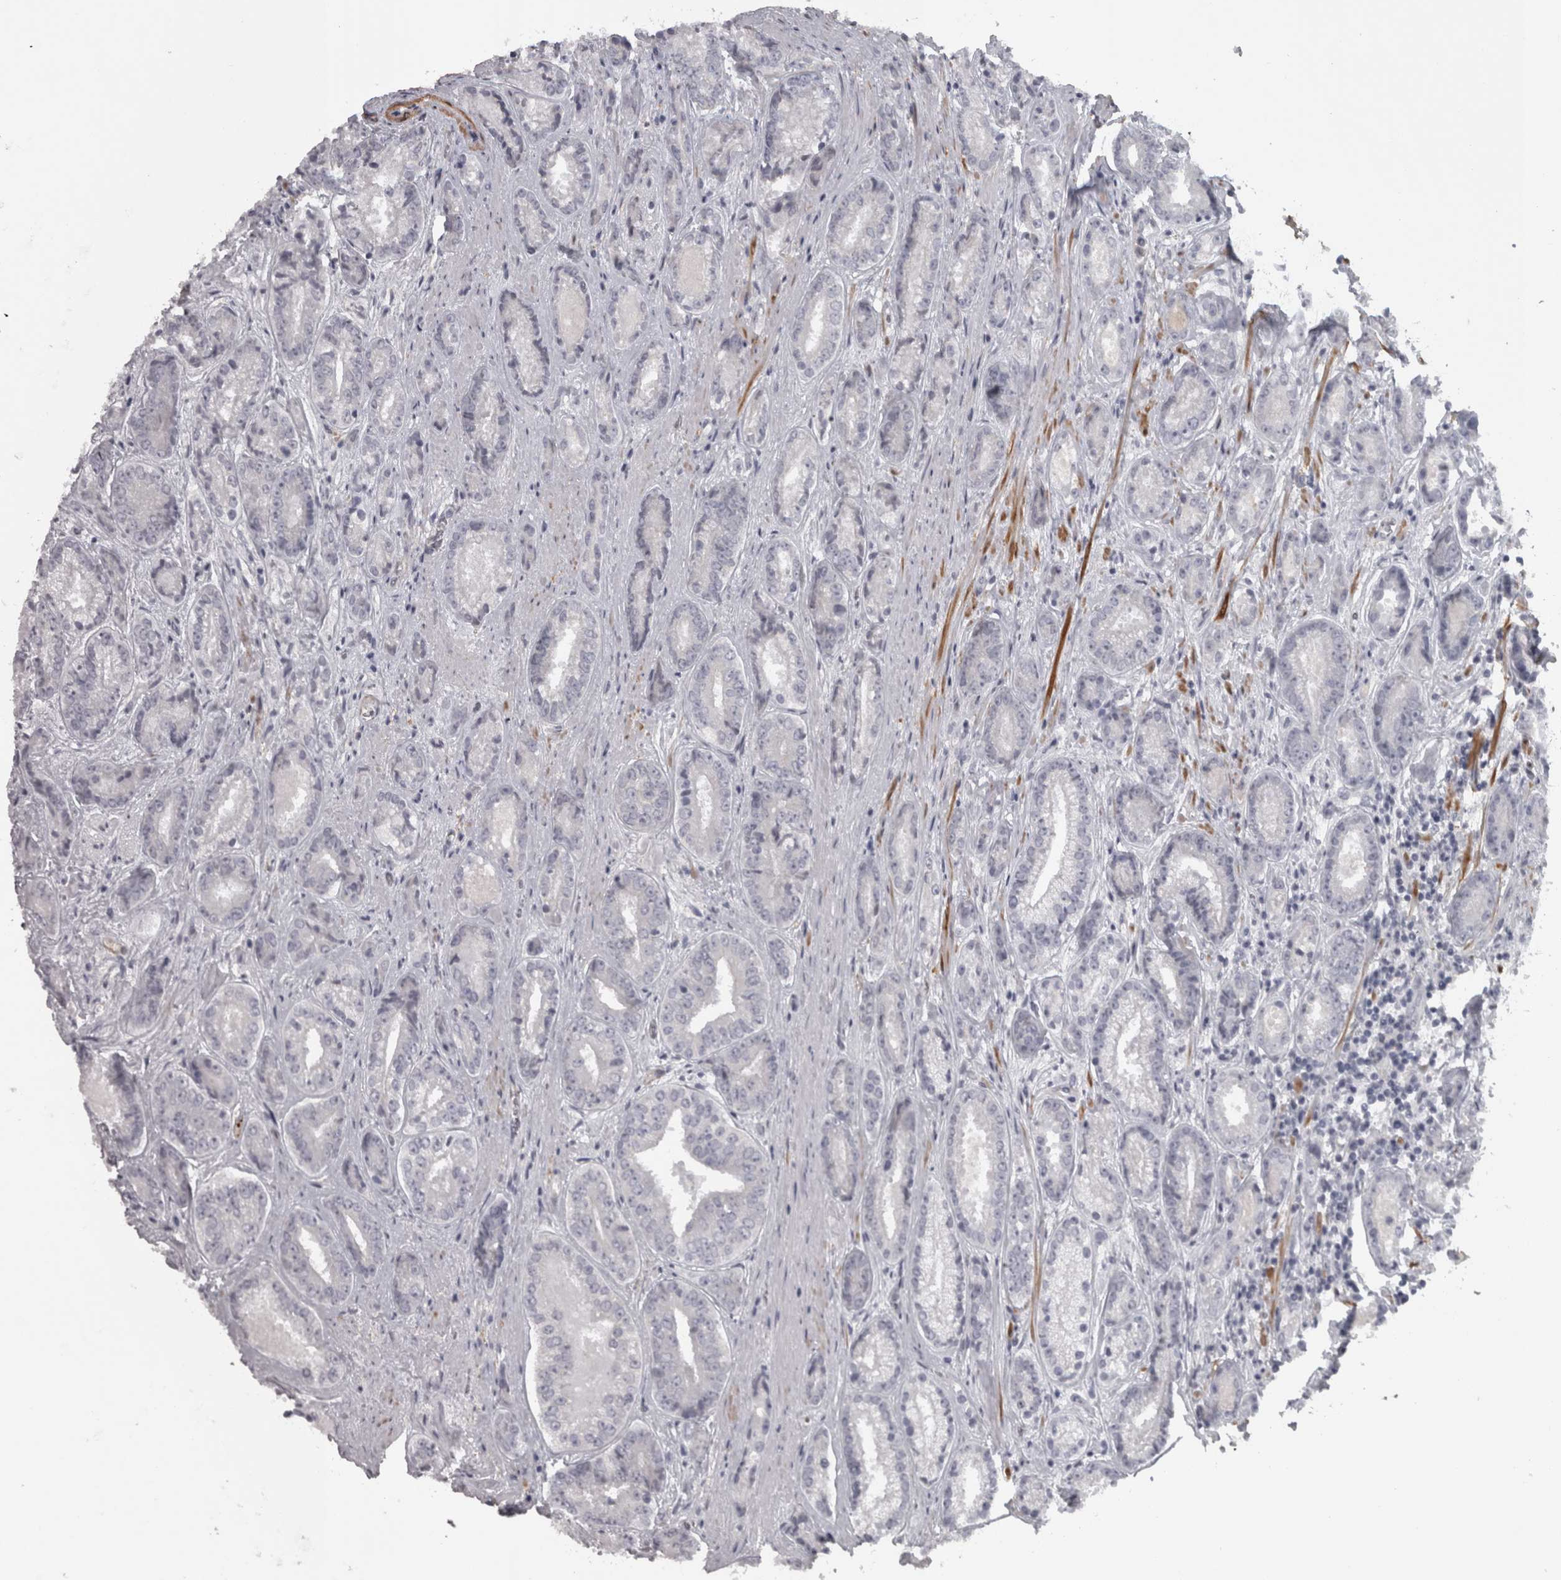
{"staining": {"intensity": "negative", "quantity": "none", "location": "none"}, "tissue": "prostate cancer", "cell_type": "Tumor cells", "image_type": "cancer", "snomed": [{"axis": "morphology", "description": "Adenocarcinoma, High grade"}, {"axis": "topography", "description": "Prostate"}], "caption": "Tumor cells are negative for brown protein staining in prostate cancer.", "gene": "PPP1R12B", "patient": {"sex": "male", "age": 61}}